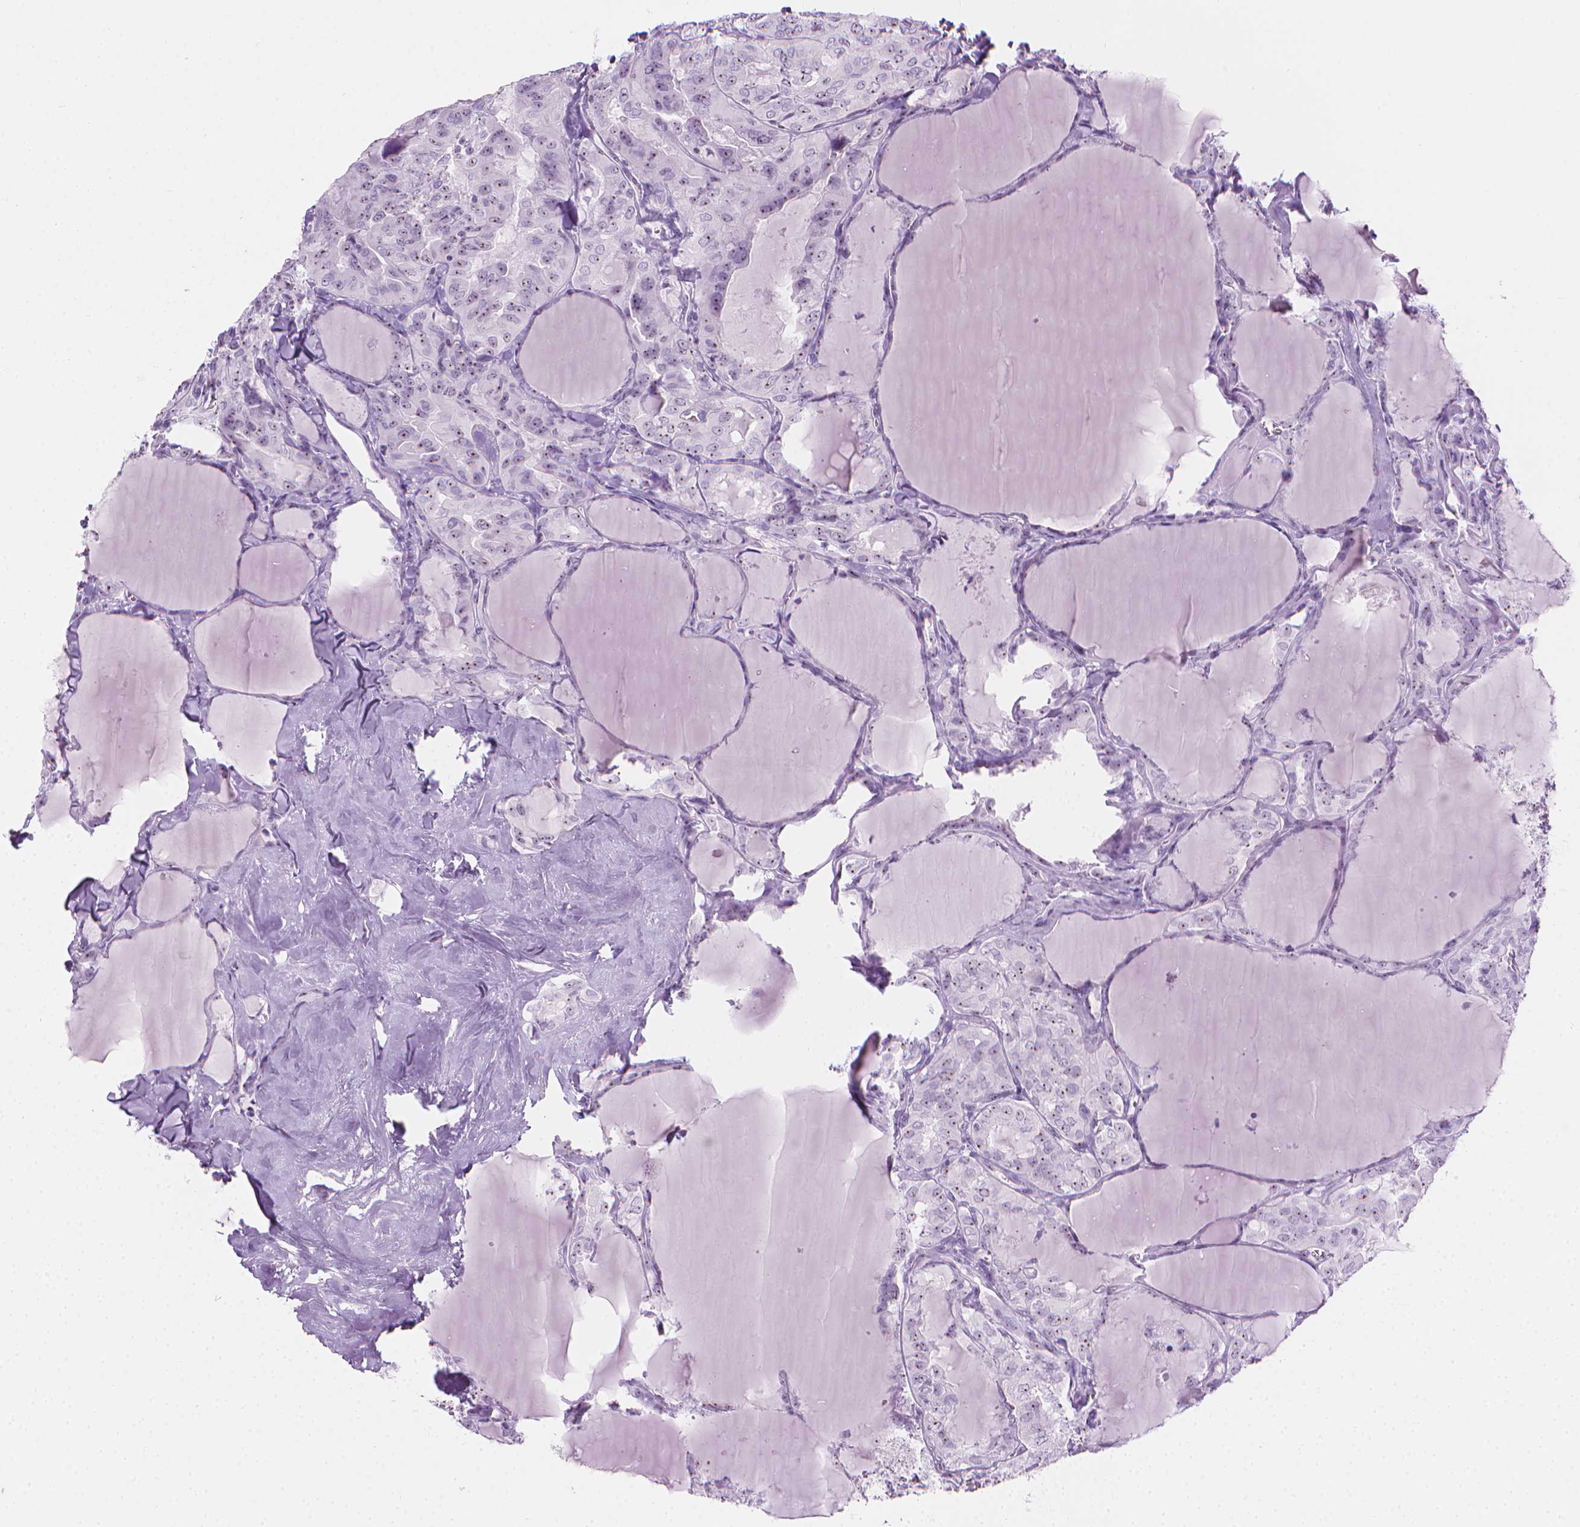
{"staining": {"intensity": "weak", "quantity": "25%-75%", "location": "nuclear"}, "tissue": "thyroid cancer", "cell_type": "Tumor cells", "image_type": "cancer", "snomed": [{"axis": "morphology", "description": "Papillary adenocarcinoma, NOS"}, {"axis": "topography", "description": "Thyroid gland"}], "caption": "IHC staining of papillary adenocarcinoma (thyroid), which exhibits low levels of weak nuclear expression in about 25%-75% of tumor cells indicating weak nuclear protein staining. The staining was performed using DAB (3,3'-diaminobenzidine) (brown) for protein detection and nuclei were counterstained in hematoxylin (blue).", "gene": "NOL7", "patient": {"sex": "male", "age": 30}}